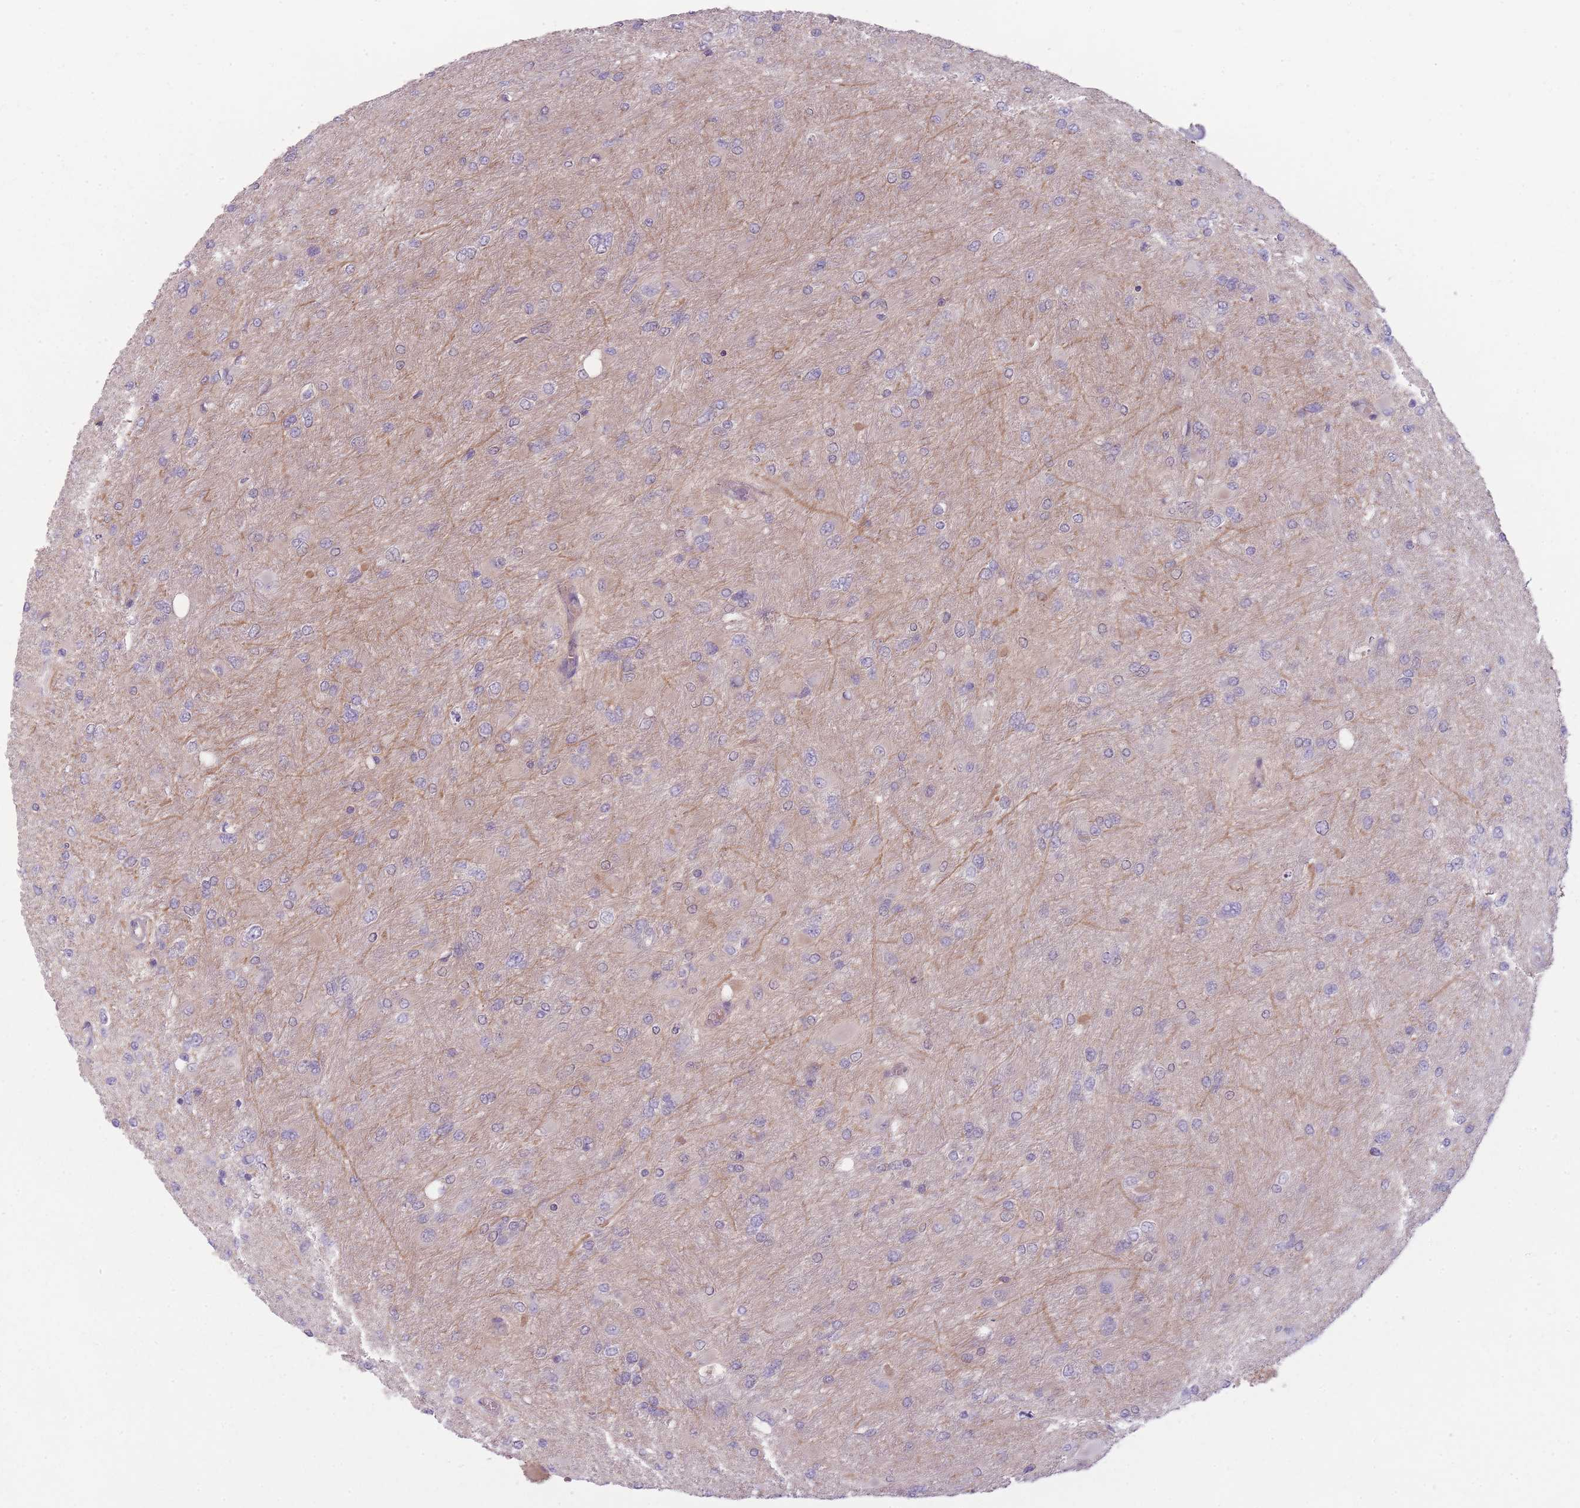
{"staining": {"intensity": "negative", "quantity": "none", "location": "none"}, "tissue": "glioma", "cell_type": "Tumor cells", "image_type": "cancer", "snomed": [{"axis": "morphology", "description": "Glioma, malignant, High grade"}, {"axis": "topography", "description": "Cerebral cortex"}], "caption": "An immunohistochemistry histopathology image of glioma is shown. There is no staining in tumor cells of glioma.", "gene": "NT5DC2", "patient": {"sex": "female", "age": 36}}